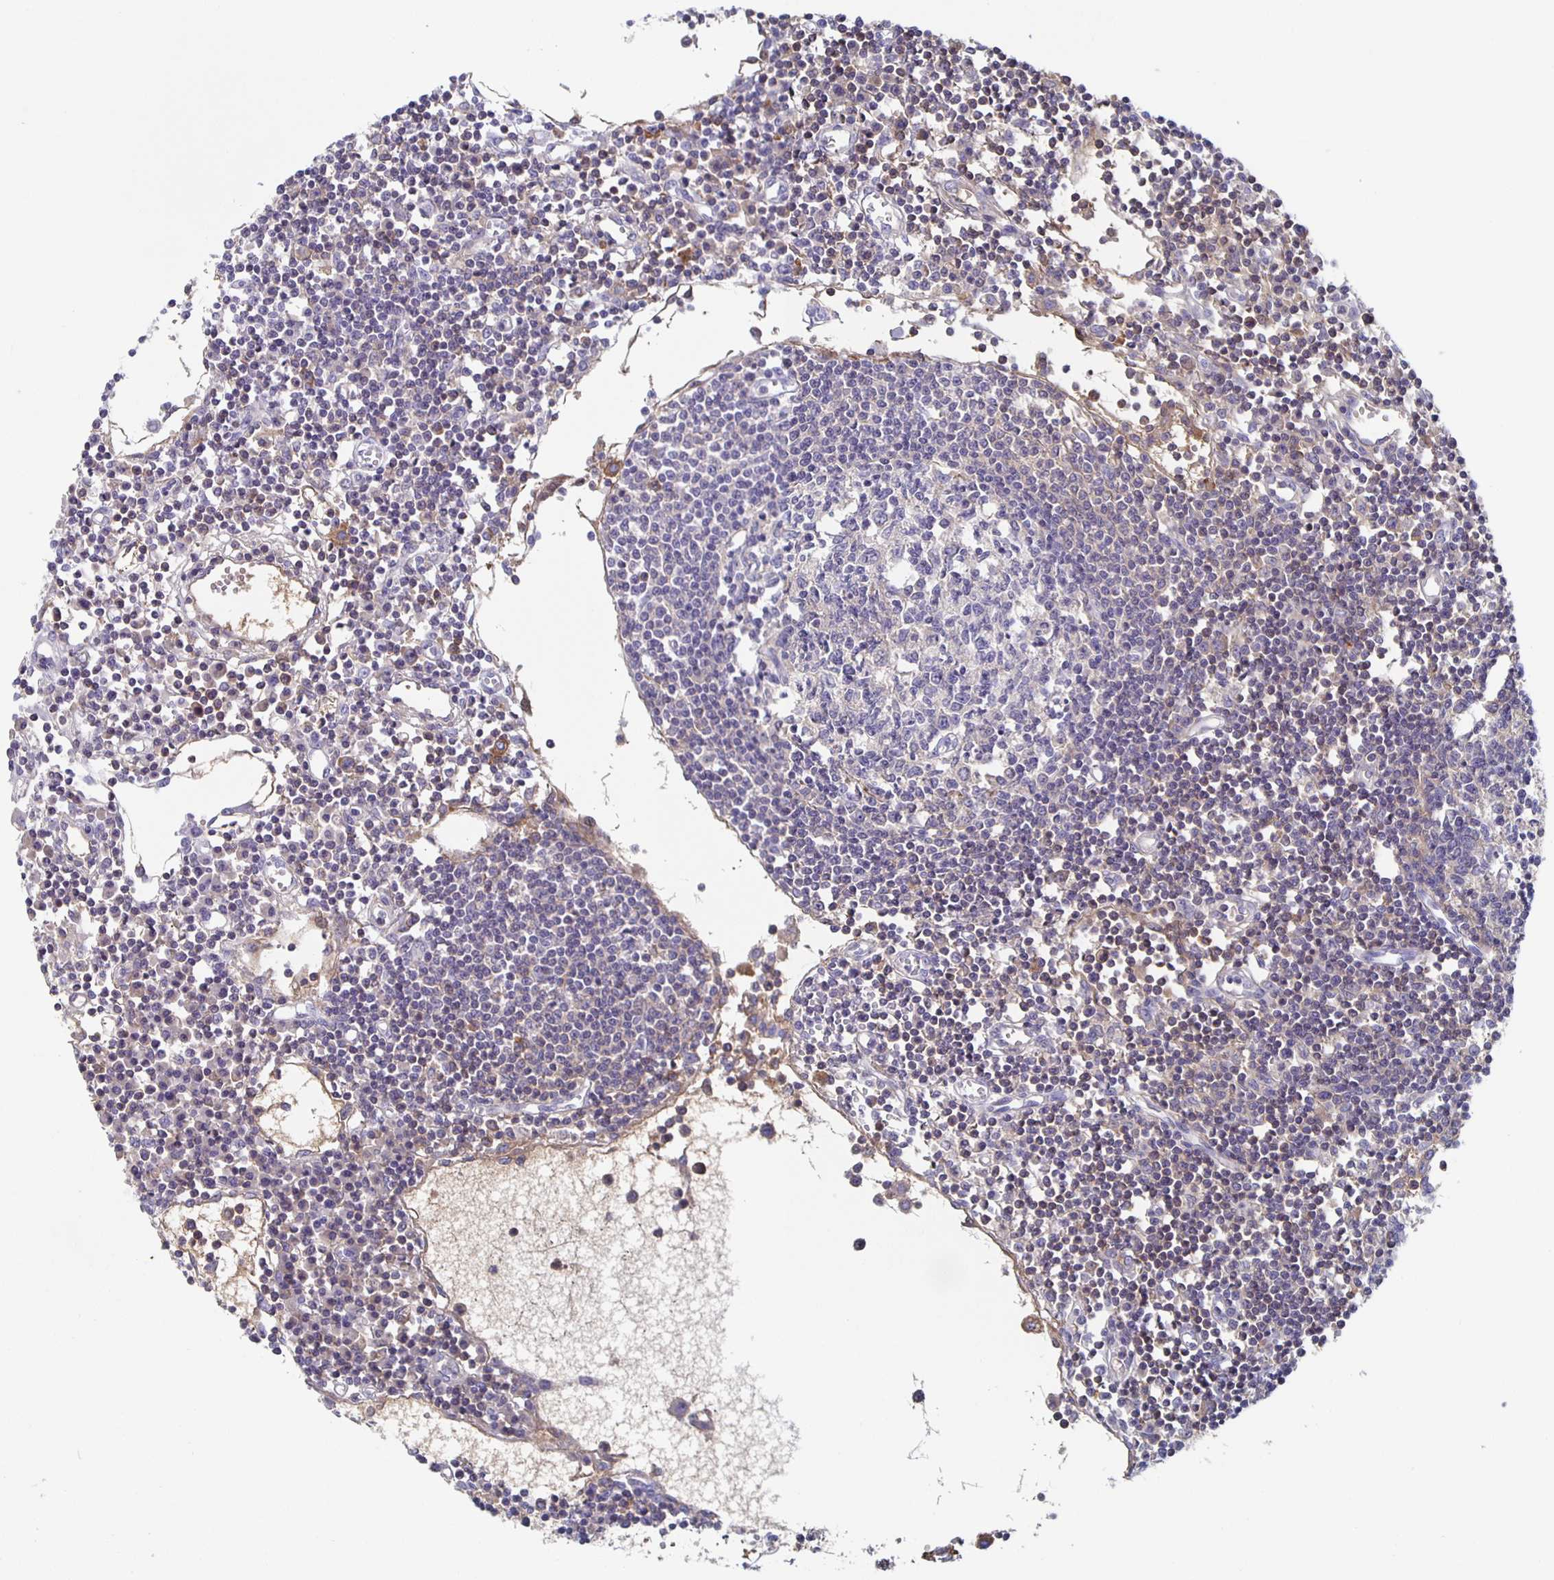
{"staining": {"intensity": "negative", "quantity": "none", "location": "none"}, "tissue": "lymph node", "cell_type": "Germinal center cells", "image_type": "normal", "snomed": [{"axis": "morphology", "description": "Normal tissue, NOS"}, {"axis": "topography", "description": "Lymph node"}], "caption": "The image exhibits no staining of germinal center cells in benign lymph node.", "gene": "FGA", "patient": {"sex": "female", "age": 78}}